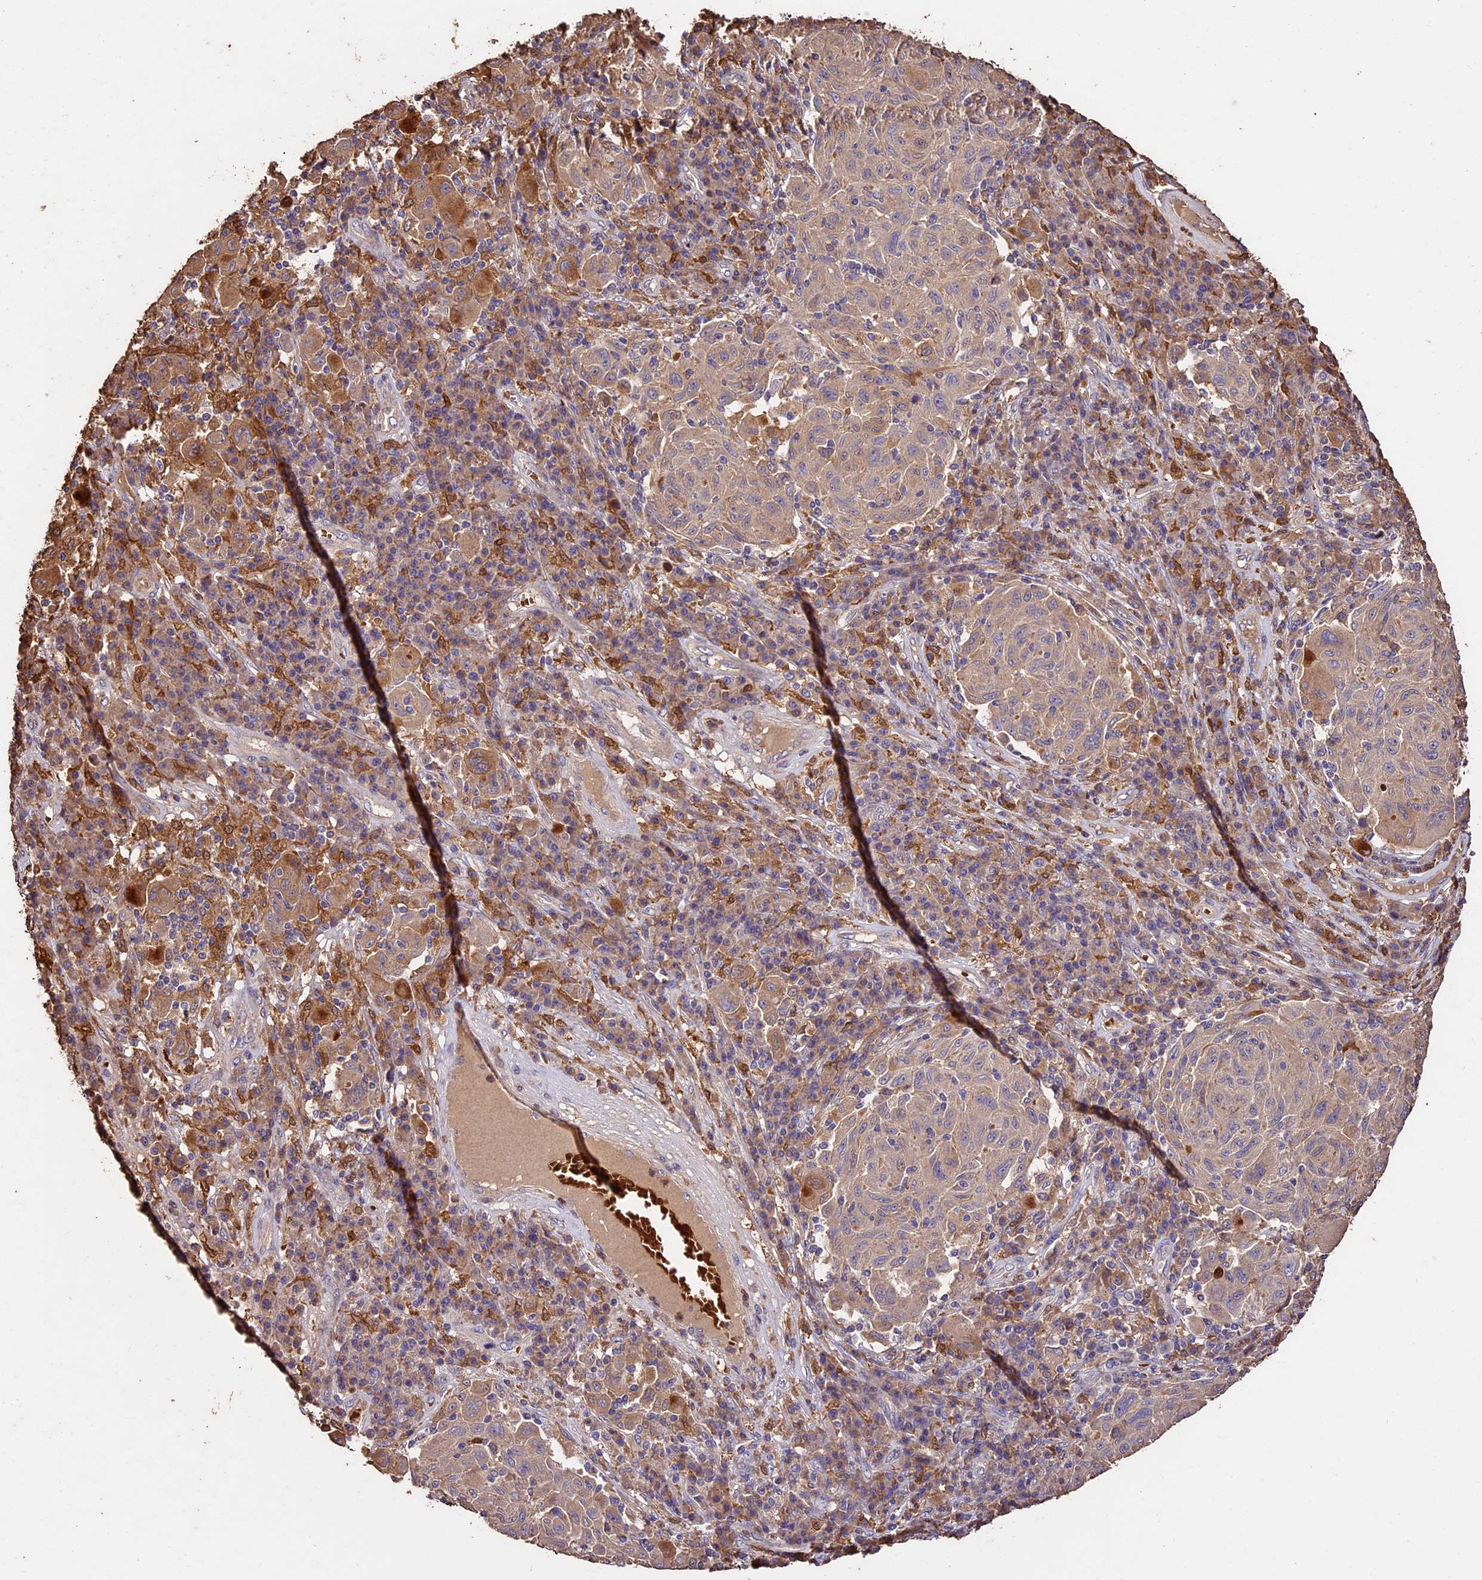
{"staining": {"intensity": "weak", "quantity": "<25%", "location": "cytoplasmic/membranous"}, "tissue": "melanoma", "cell_type": "Tumor cells", "image_type": "cancer", "snomed": [{"axis": "morphology", "description": "Malignant melanoma, NOS"}, {"axis": "topography", "description": "Skin"}], "caption": "Tumor cells show no significant expression in malignant melanoma. The staining was performed using DAB to visualize the protein expression in brown, while the nuclei were stained in blue with hematoxylin (Magnification: 20x).", "gene": "CRLF1", "patient": {"sex": "male", "age": 53}}